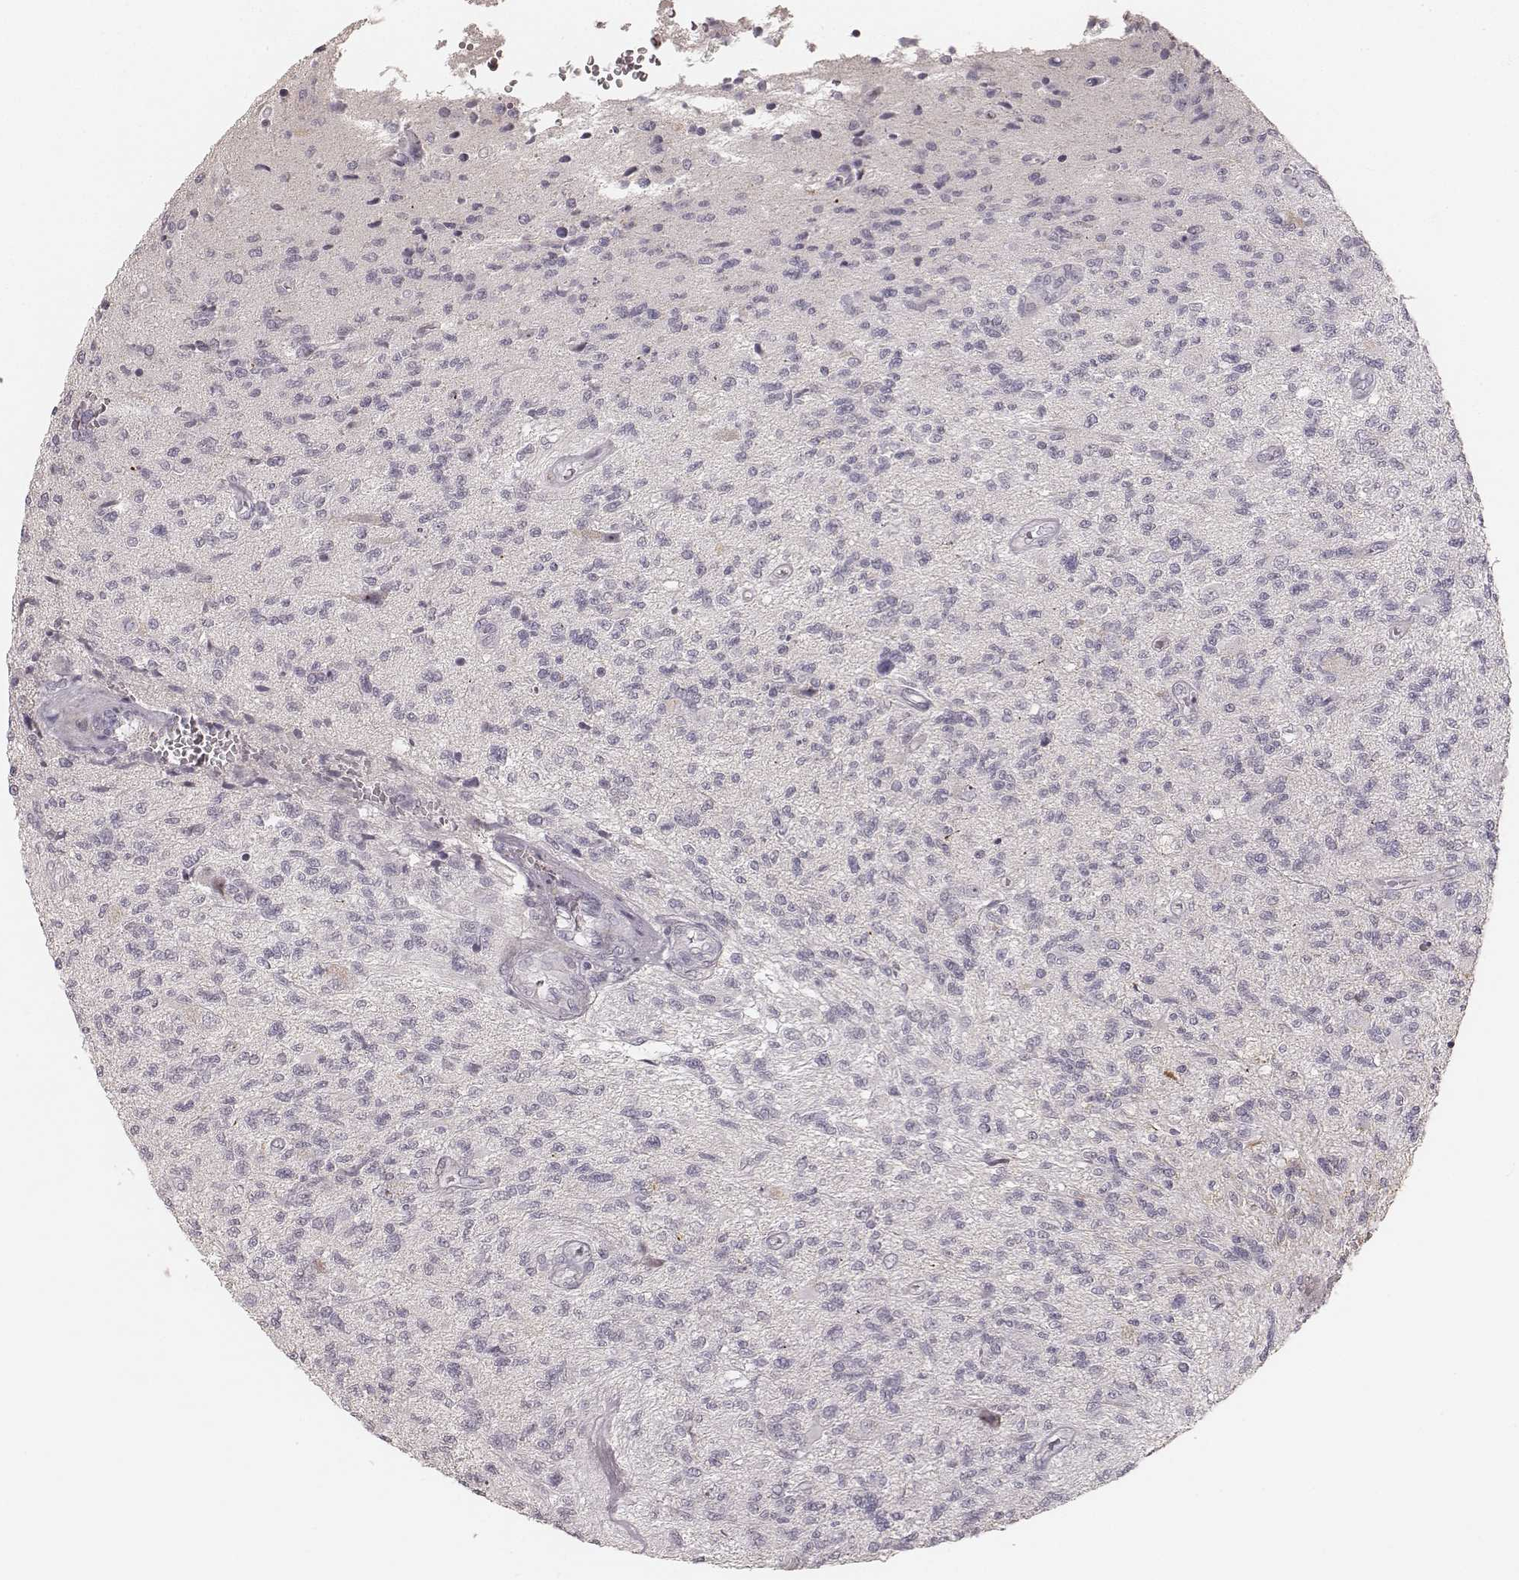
{"staining": {"intensity": "negative", "quantity": "none", "location": "none"}, "tissue": "glioma", "cell_type": "Tumor cells", "image_type": "cancer", "snomed": [{"axis": "morphology", "description": "Glioma, malignant, High grade"}, {"axis": "topography", "description": "Brain"}], "caption": "Immunohistochemistry of human glioma displays no expression in tumor cells.", "gene": "MADCAM1", "patient": {"sex": "male", "age": 56}}